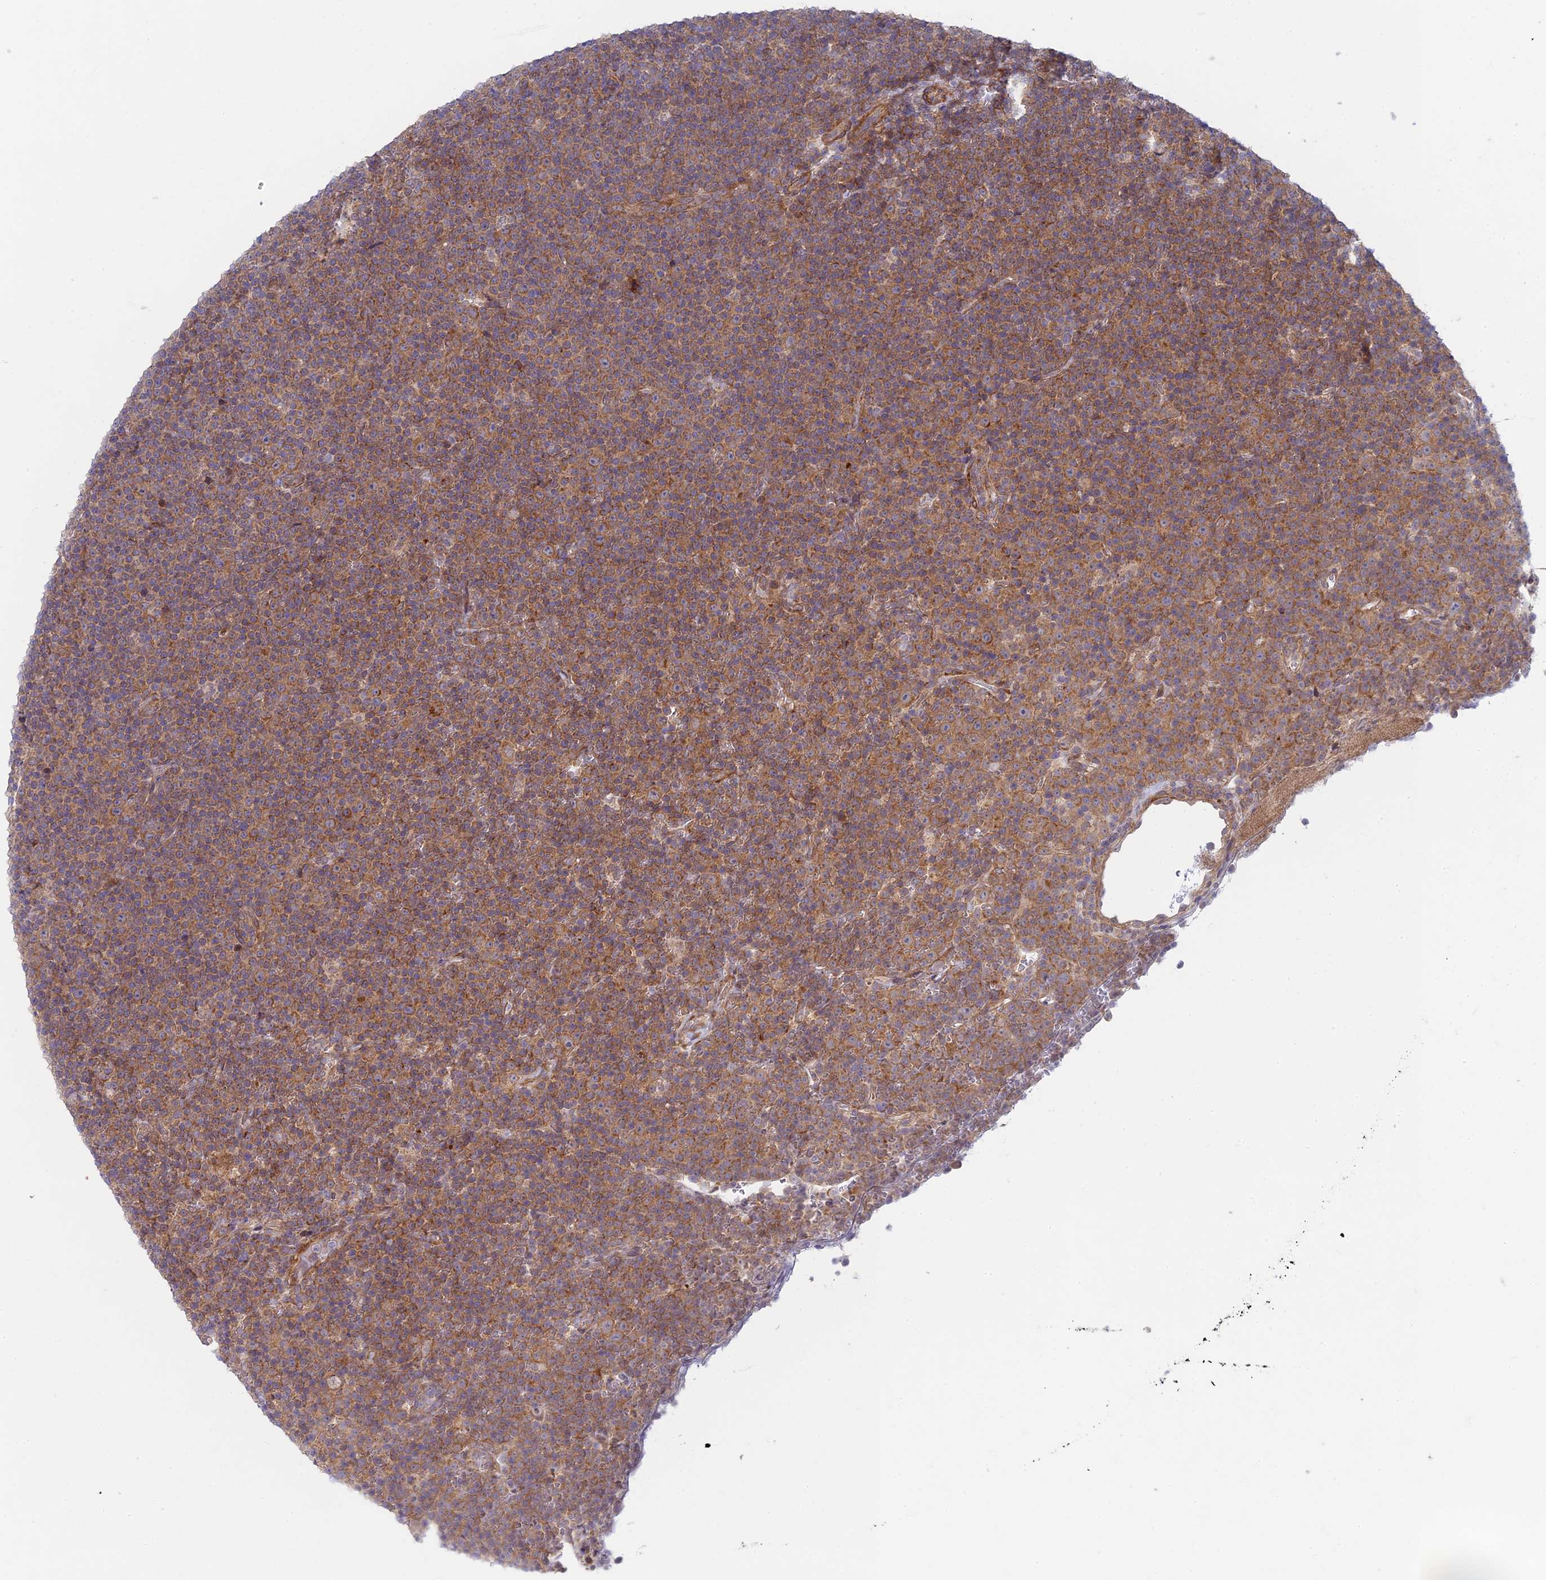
{"staining": {"intensity": "weak", "quantity": ">75%", "location": "cytoplasmic/membranous"}, "tissue": "lymphoma", "cell_type": "Tumor cells", "image_type": "cancer", "snomed": [{"axis": "morphology", "description": "Malignant lymphoma, non-Hodgkin's type, Low grade"}, {"axis": "topography", "description": "Lymph node"}], "caption": "Immunohistochemistry of low-grade malignant lymphoma, non-Hodgkin's type reveals low levels of weak cytoplasmic/membranous staining in about >75% of tumor cells.", "gene": "INCA1", "patient": {"sex": "female", "age": 67}}